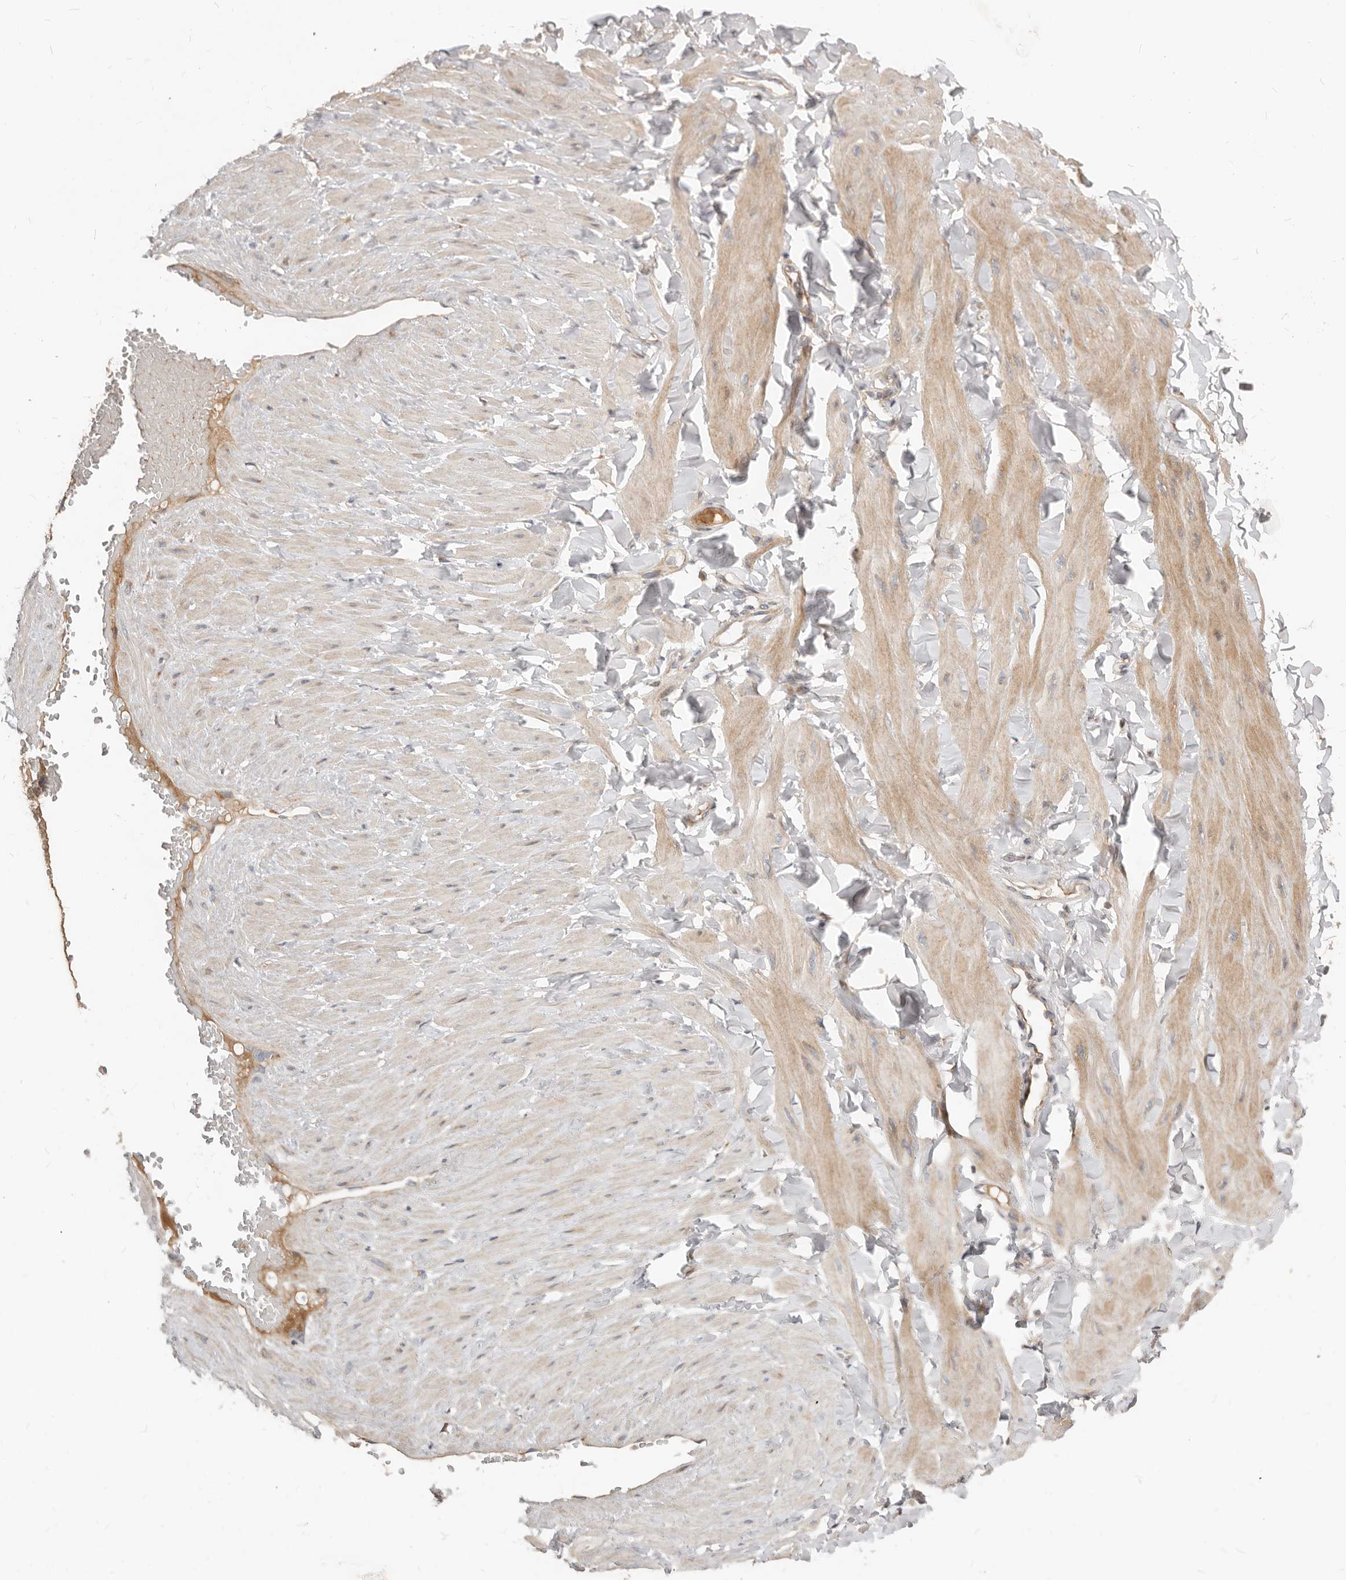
{"staining": {"intensity": "weak", "quantity": "25%-75%", "location": "cytoplasmic/membranous"}, "tissue": "adipose tissue", "cell_type": "Adipocytes", "image_type": "normal", "snomed": [{"axis": "morphology", "description": "Normal tissue, NOS"}, {"axis": "topography", "description": "Adipose tissue"}, {"axis": "topography", "description": "Vascular tissue"}, {"axis": "topography", "description": "Peripheral nerve tissue"}], "caption": "A brown stain labels weak cytoplasmic/membranous expression of a protein in adipocytes of benign human adipose tissue.", "gene": "NPY4R2", "patient": {"sex": "male", "age": 25}}